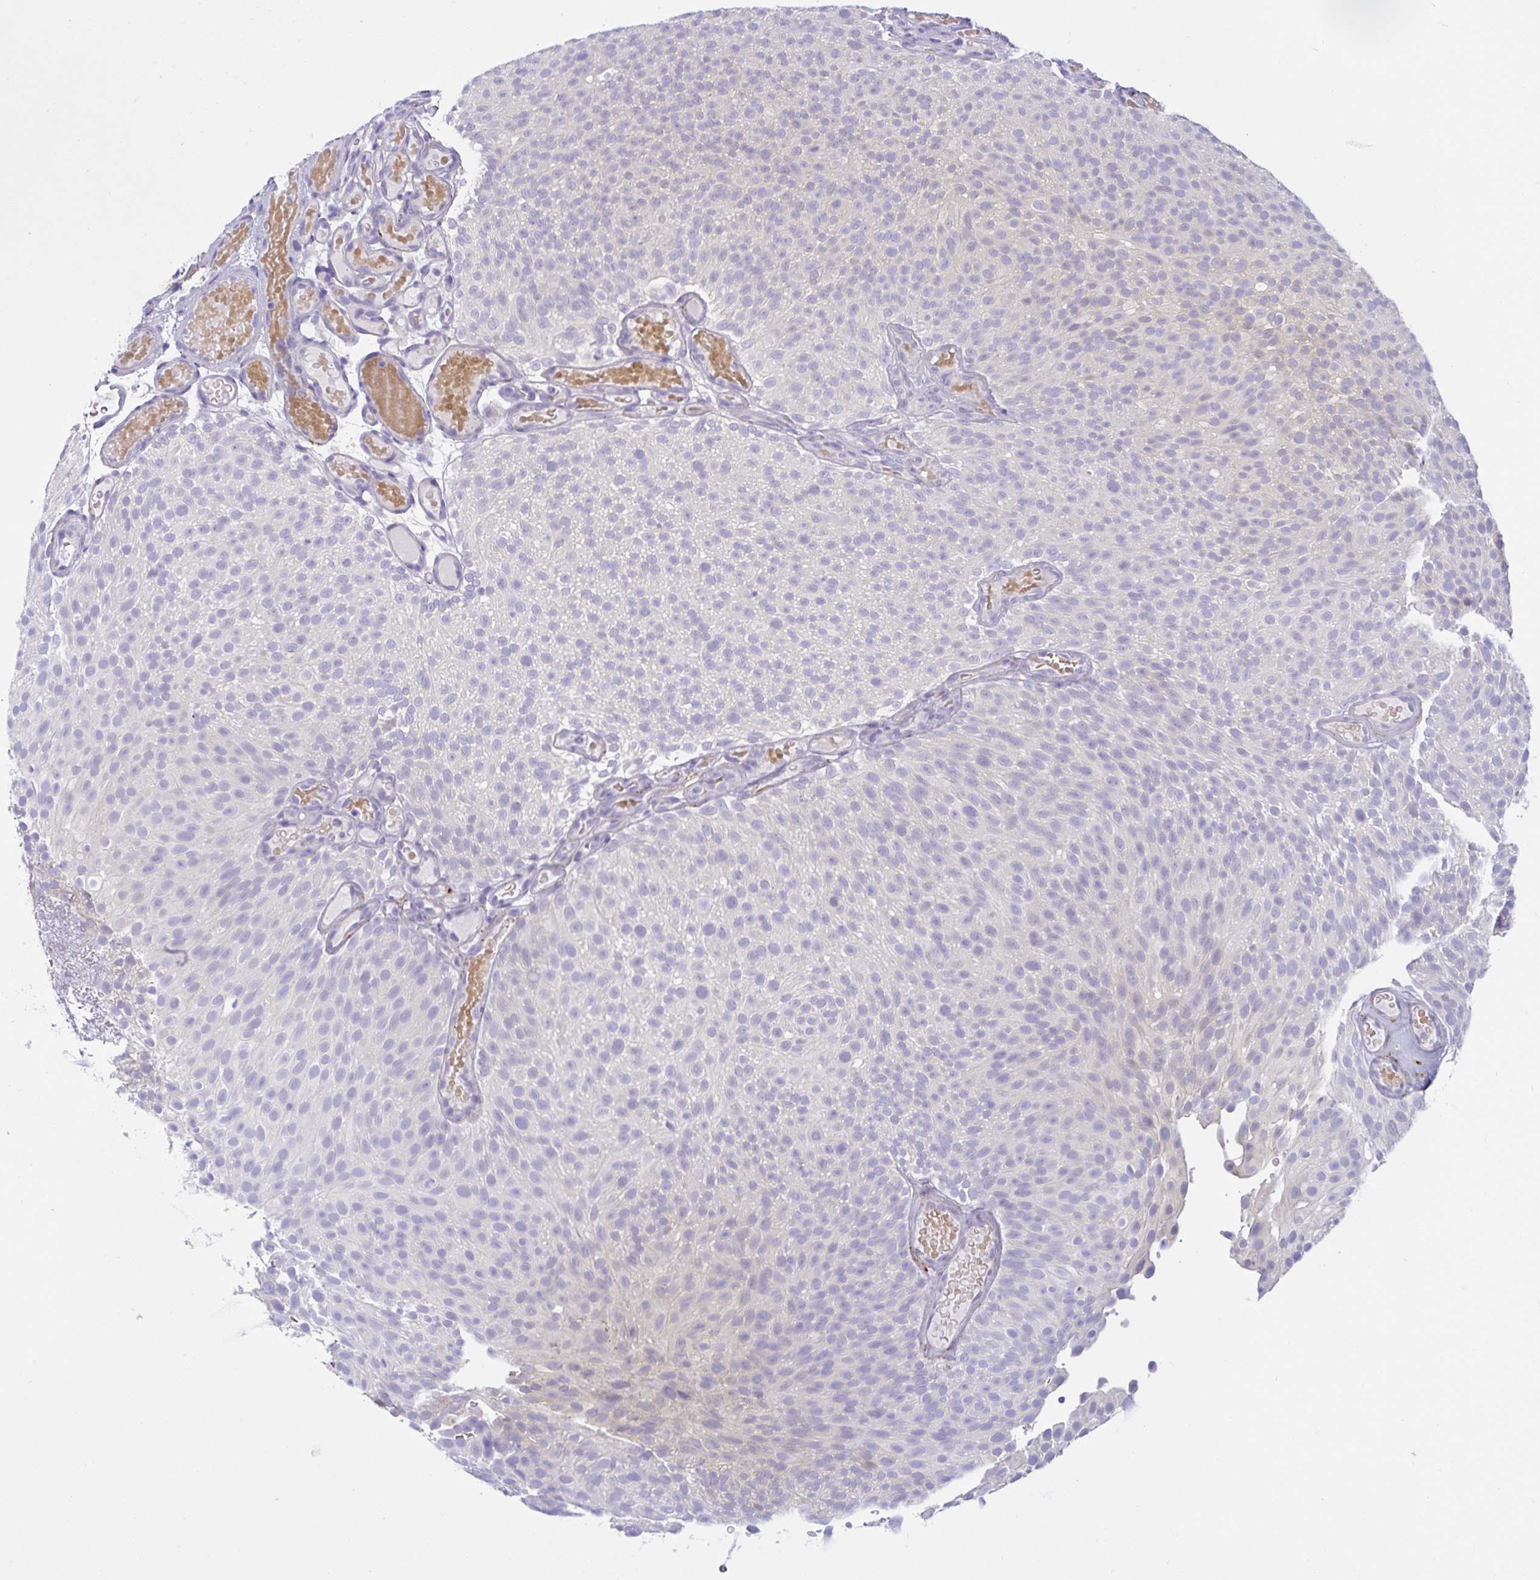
{"staining": {"intensity": "negative", "quantity": "none", "location": "none"}, "tissue": "urothelial cancer", "cell_type": "Tumor cells", "image_type": "cancer", "snomed": [{"axis": "morphology", "description": "Urothelial carcinoma, Low grade"}, {"axis": "topography", "description": "Urinary bladder"}], "caption": "High magnification brightfield microscopy of urothelial carcinoma (low-grade) stained with DAB (brown) and counterstained with hematoxylin (blue): tumor cells show no significant expression.", "gene": "MON2", "patient": {"sex": "male", "age": 78}}